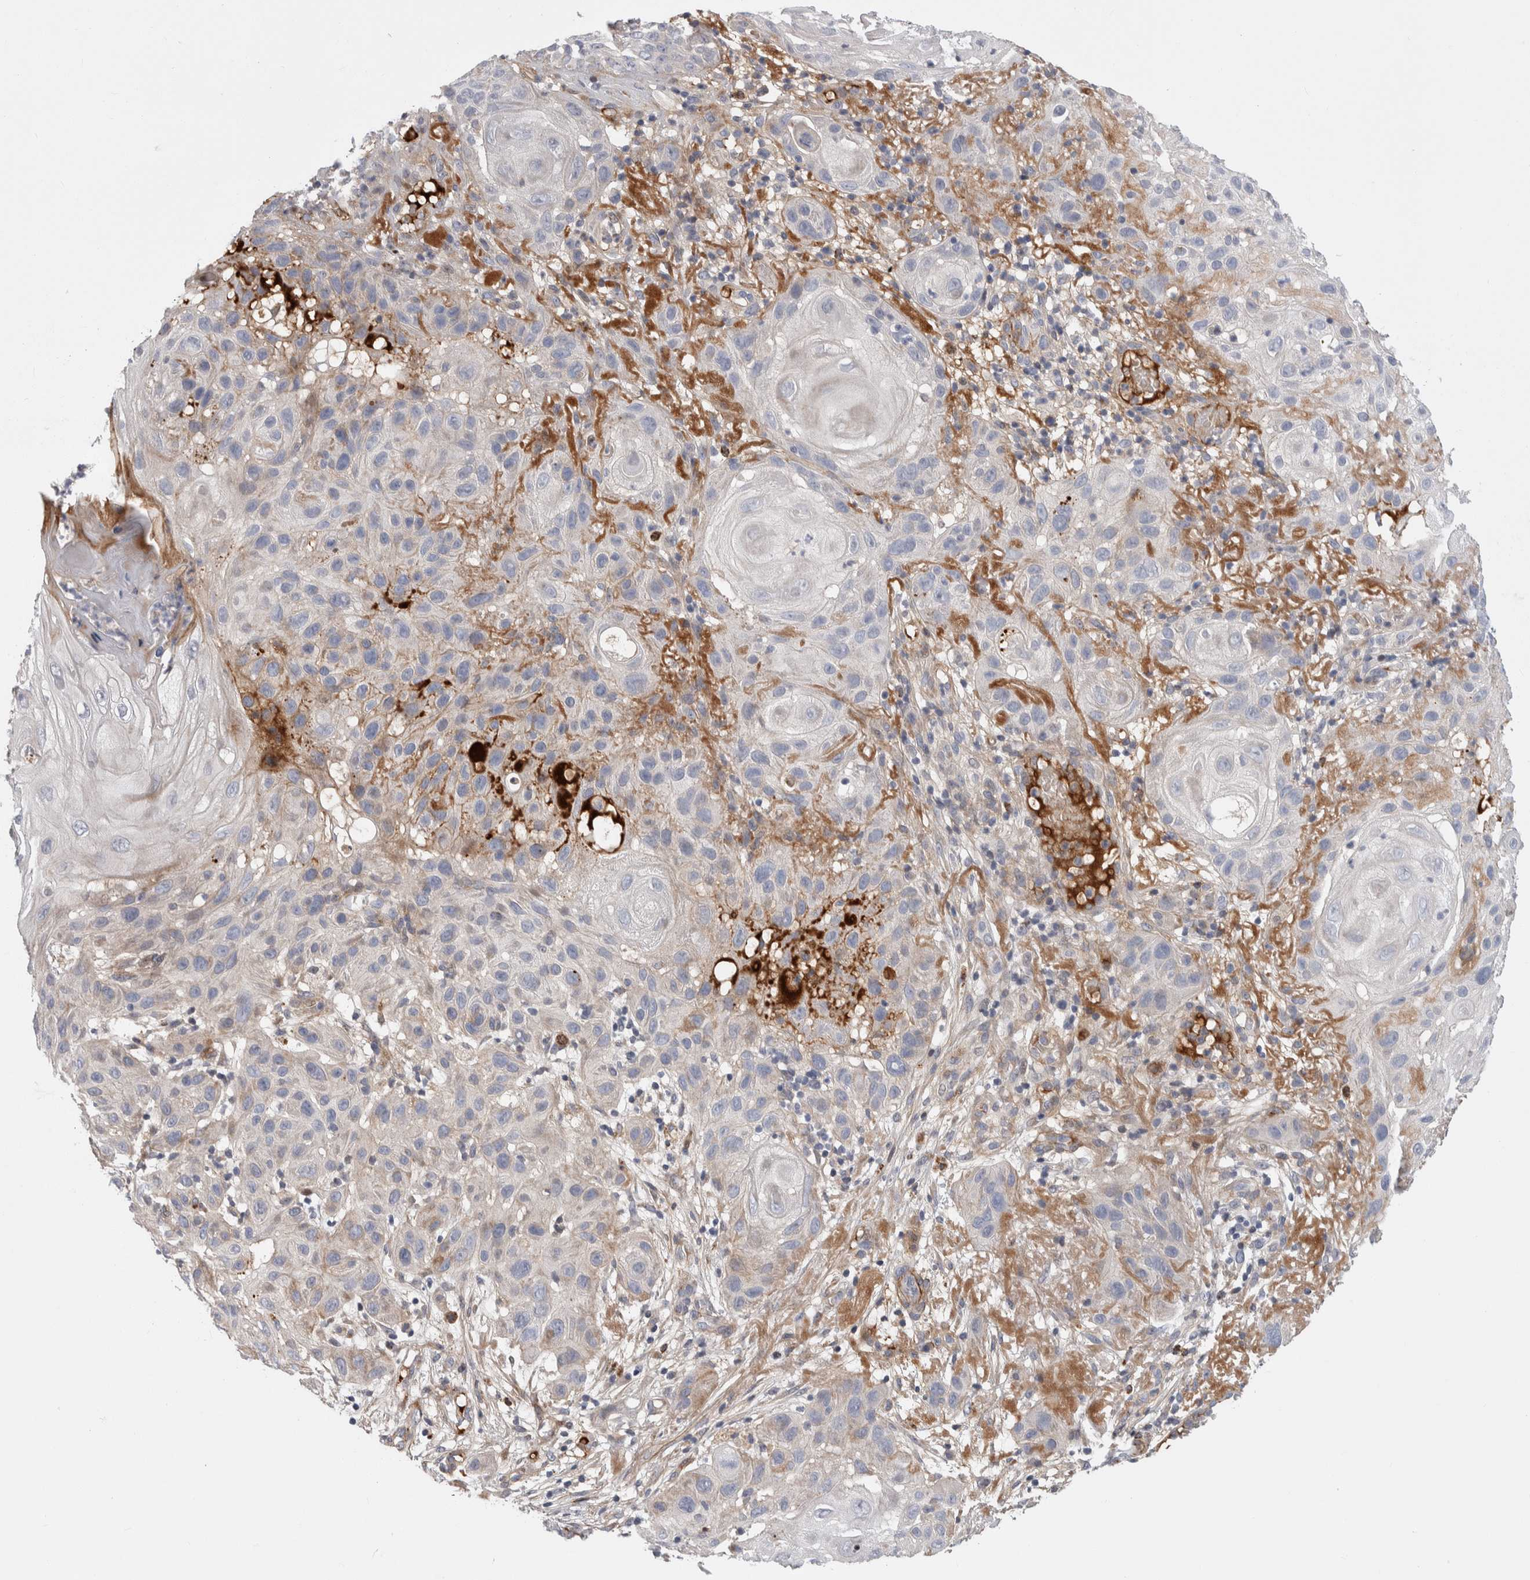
{"staining": {"intensity": "weak", "quantity": "<25%", "location": "cytoplasmic/membranous"}, "tissue": "skin cancer", "cell_type": "Tumor cells", "image_type": "cancer", "snomed": [{"axis": "morphology", "description": "Squamous cell carcinoma, NOS"}, {"axis": "topography", "description": "Skin"}], "caption": "Immunohistochemical staining of skin cancer reveals no significant expression in tumor cells.", "gene": "PSMG3", "patient": {"sex": "female", "age": 96}}